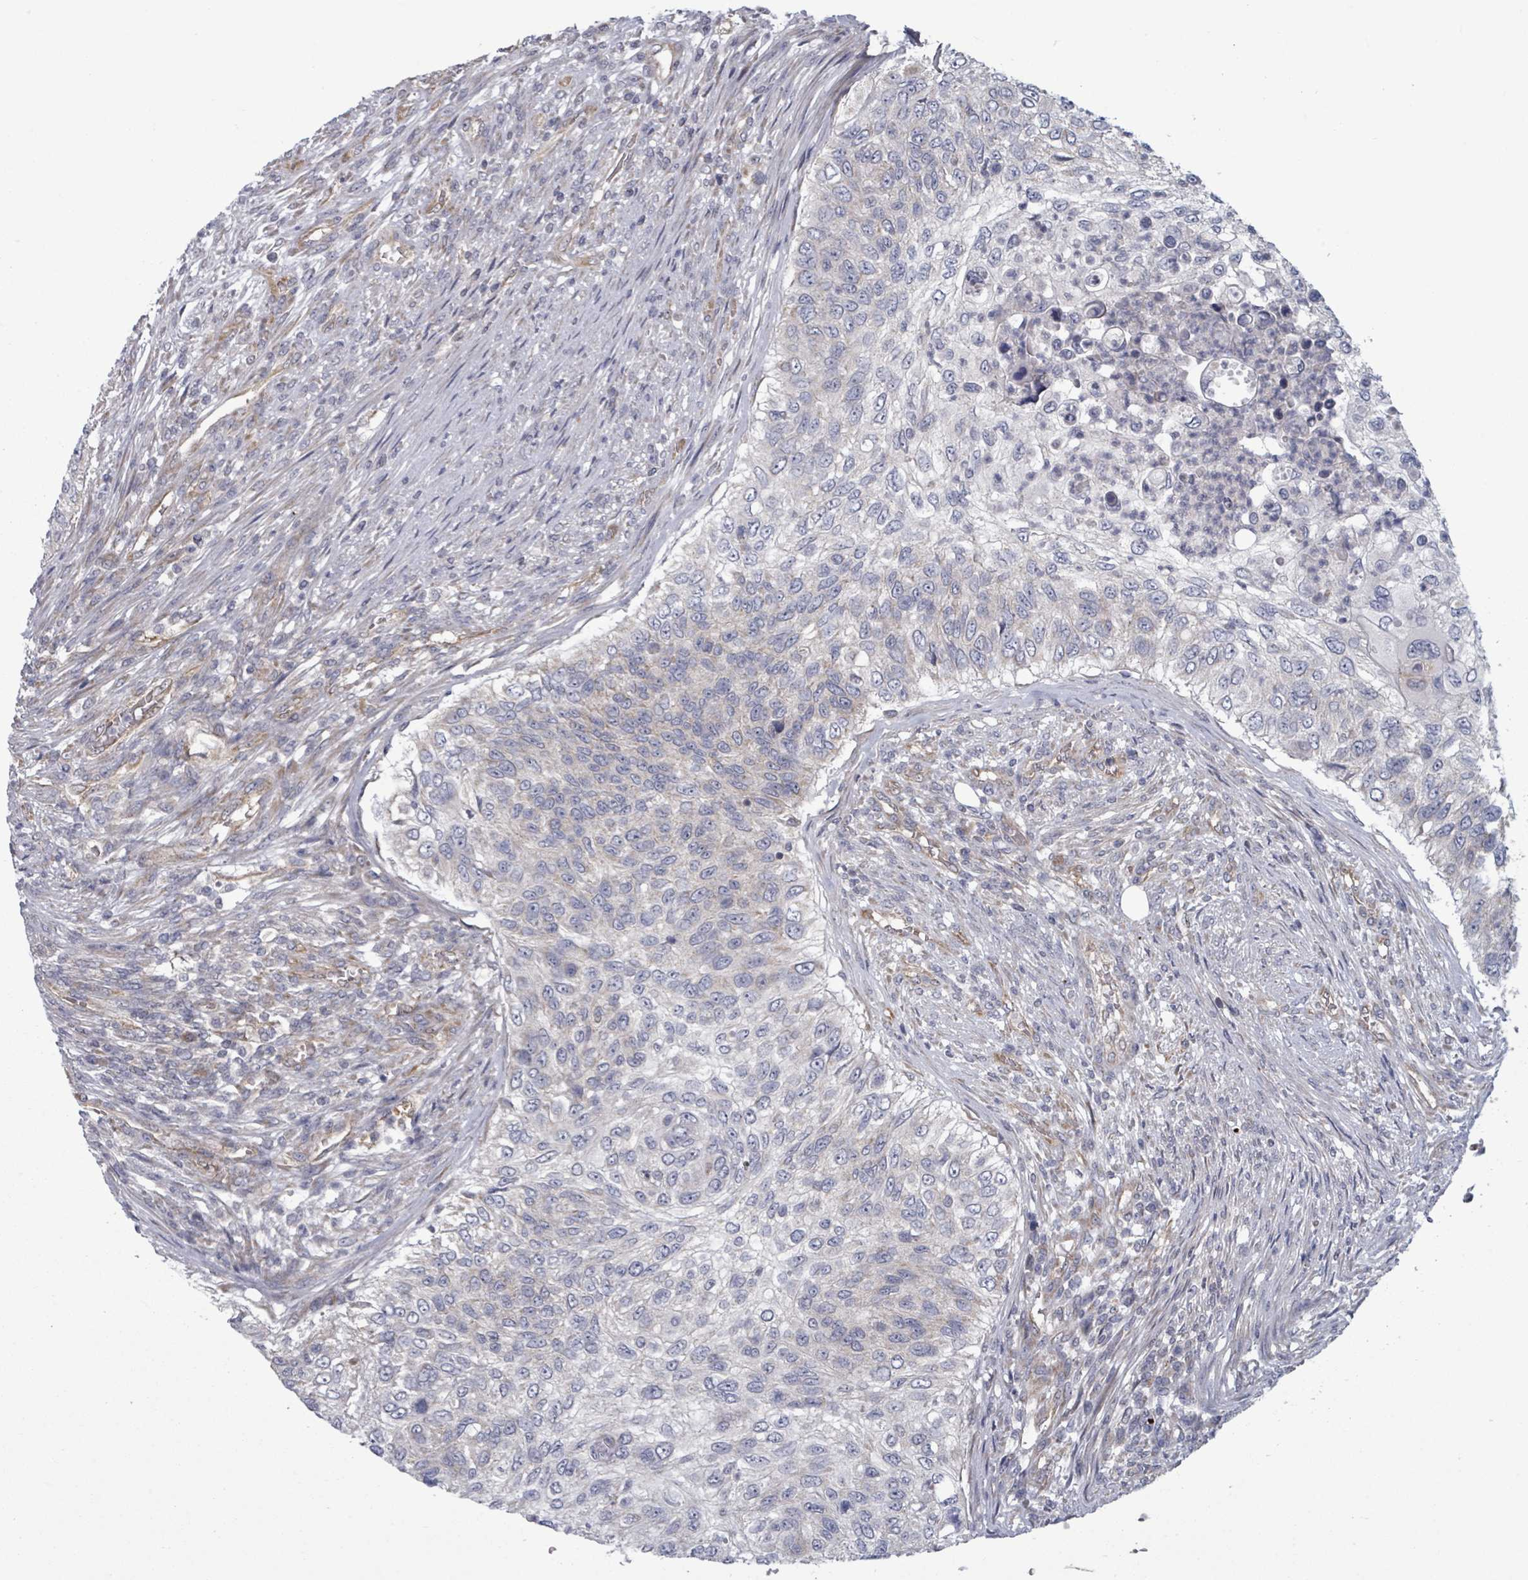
{"staining": {"intensity": "negative", "quantity": "none", "location": "none"}, "tissue": "urothelial cancer", "cell_type": "Tumor cells", "image_type": "cancer", "snomed": [{"axis": "morphology", "description": "Urothelial carcinoma, High grade"}, {"axis": "topography", "description": "Urinary bladder"}], "caption": "This micrograph is of high-grade urothelial carcinoma stained with immunohistochemistry to label a protein in brown with the nuclei are counter-stained blue. There is no staining in tumor cells.", "gene": "FKBP1A", "patient": {"sex": "female", "age": 60}}